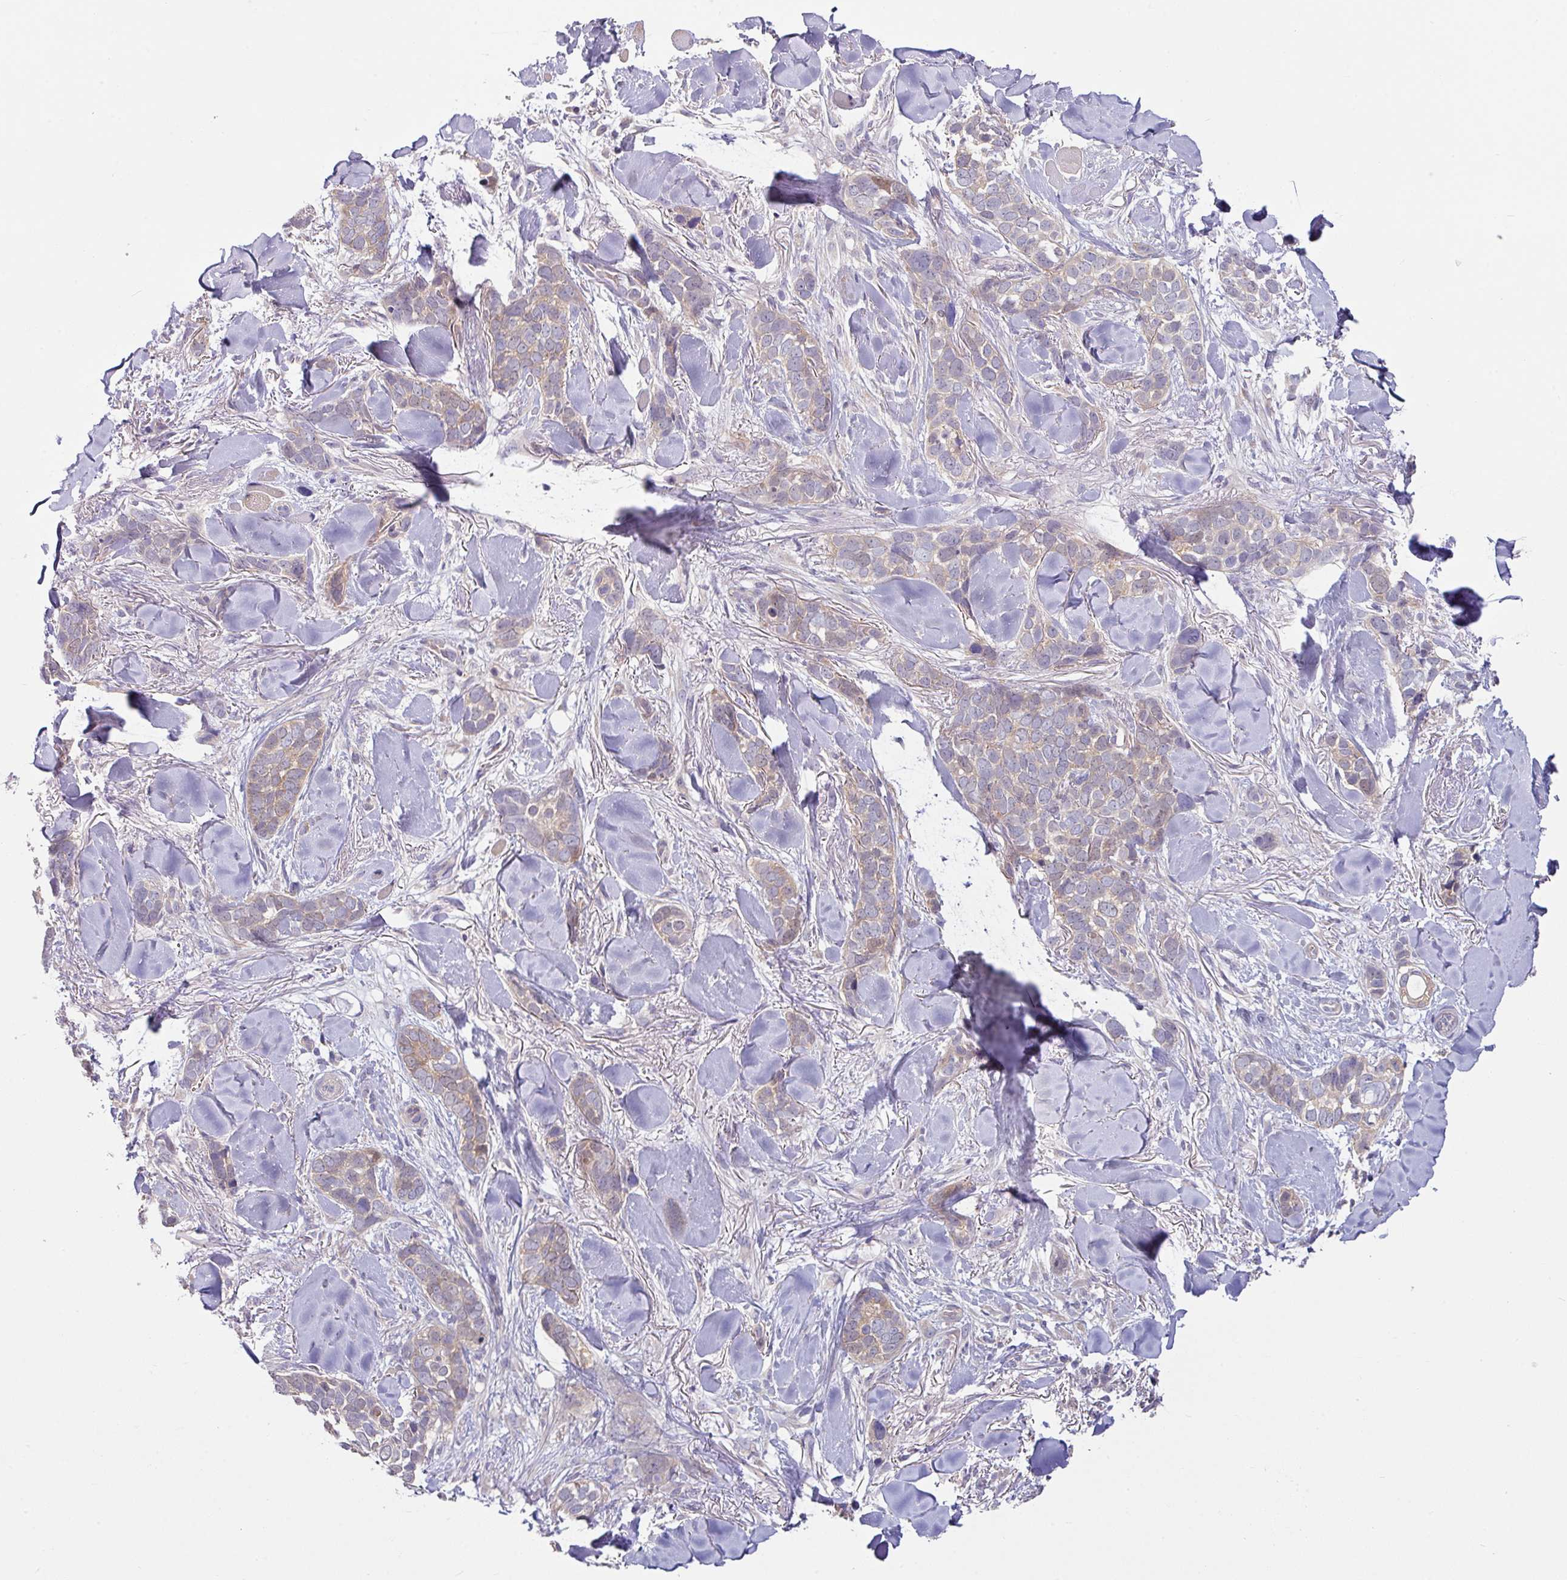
{"staining": {"intensity": "weak", "quantity": "<25%", "location": "cytoplasmic/membranous"}, "tissue": "skin cancer", "cell_type": "Tumor cells", "image_type": "cancer", "snomed": [{"axis": "morphology", "description": "Basal cell carcinoma"}, {"axis": "topography", "description": "Skin"}], "caption": "Photomicrograph shows no significant protein positivity in tumor cells of skin basal cell carcinoma.", "gene": "SLAMF6", "patient": {"sex": "female", "age": 82}}